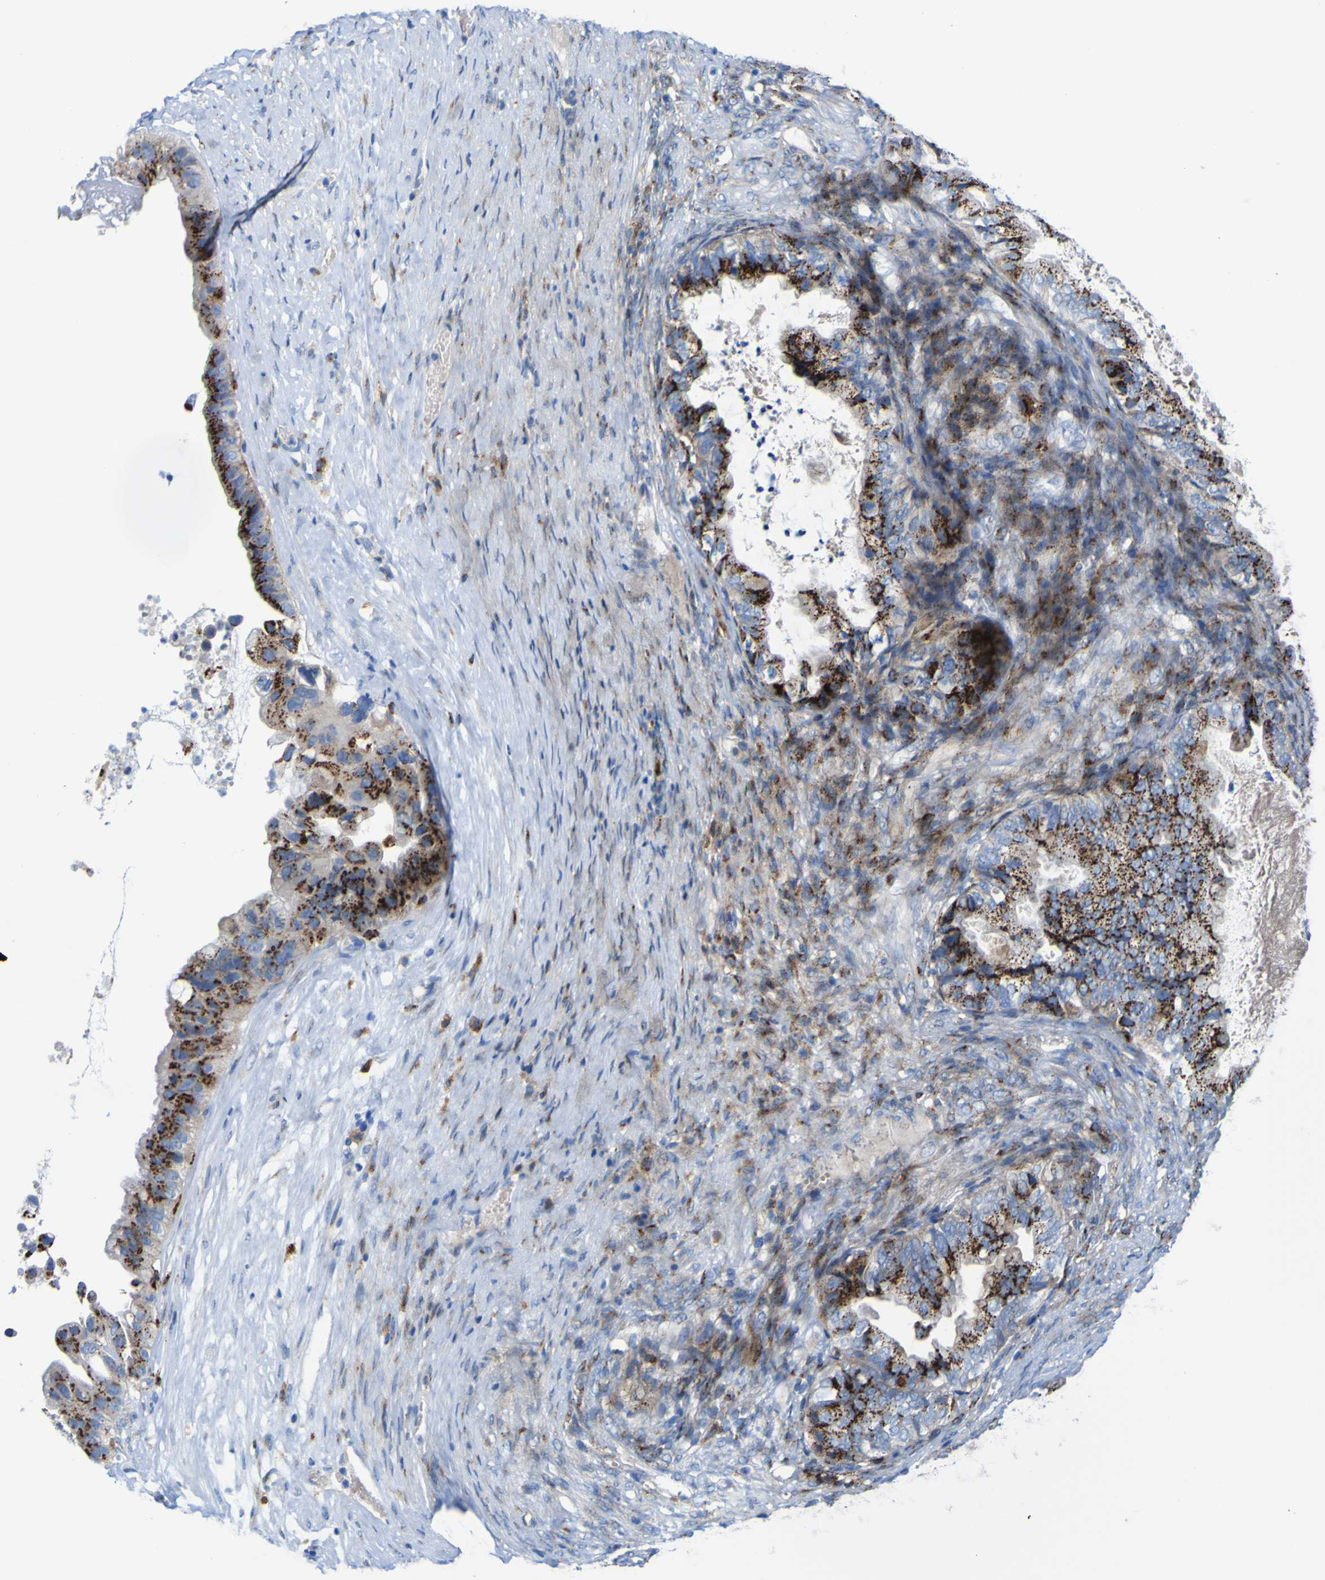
{"staining": {"intensity": "strong", "quantity": "25%-75%", "location": "cytoplasmic/membranous"}, "tissue": "ovarian cancer", "cell_type": "Tumor cells", "image_type": "cancer", "snomed": [{"axis": "morphology", "description": "Cystadenocarcinoma, mucinous, NOS"}, {"axis": "topography", "description": "Ovary"}], "caption": "Immunohistochemistry (IHC) image of human ovarian cancer (mucinous cystadenocarcinoma) stained for a protein (brown), which displays high levels of strong cytoplasmic/membranous positivity in approximately 25%-75% of tumor cells.", "gene": "PTPRF", "patient": {"sex": "female", "age": 80}}